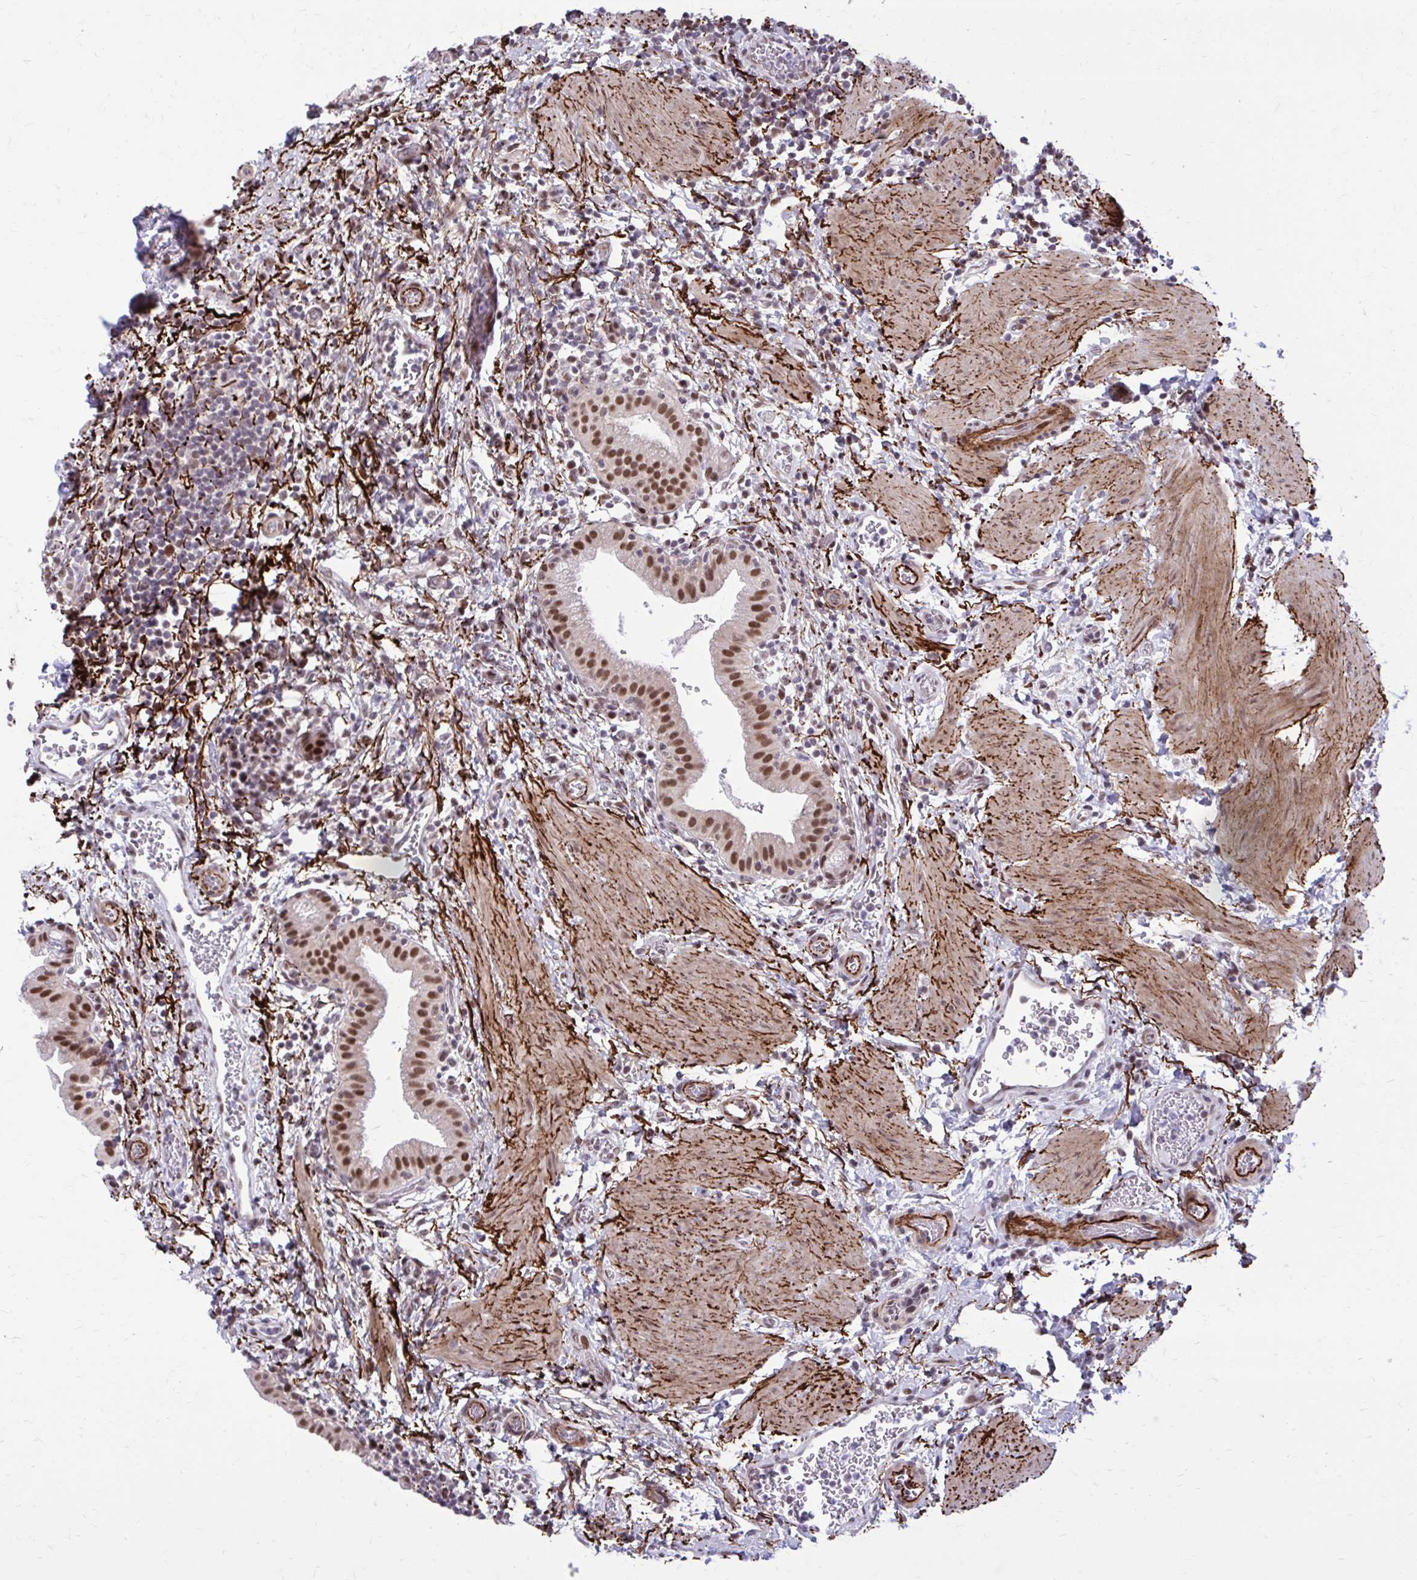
{"staining": {"intensity": "moderate", "quantity": ">75%", "location": "nuclear"}, "tissue": "gallbladder", "cell_type": "Glandular cells", "image_type": "normal", "snomed": [{"axis": "morphology", "description": "Normal tissue, NOS"}, {"axis": "topography", "description": "Gallbladder"}], "caption": "Gallbladder stained for a protein reveals moderate nuclear positivity in glandular cells.", "gene": "PSME4", "patient": {"sex": "male", "age": 26}}